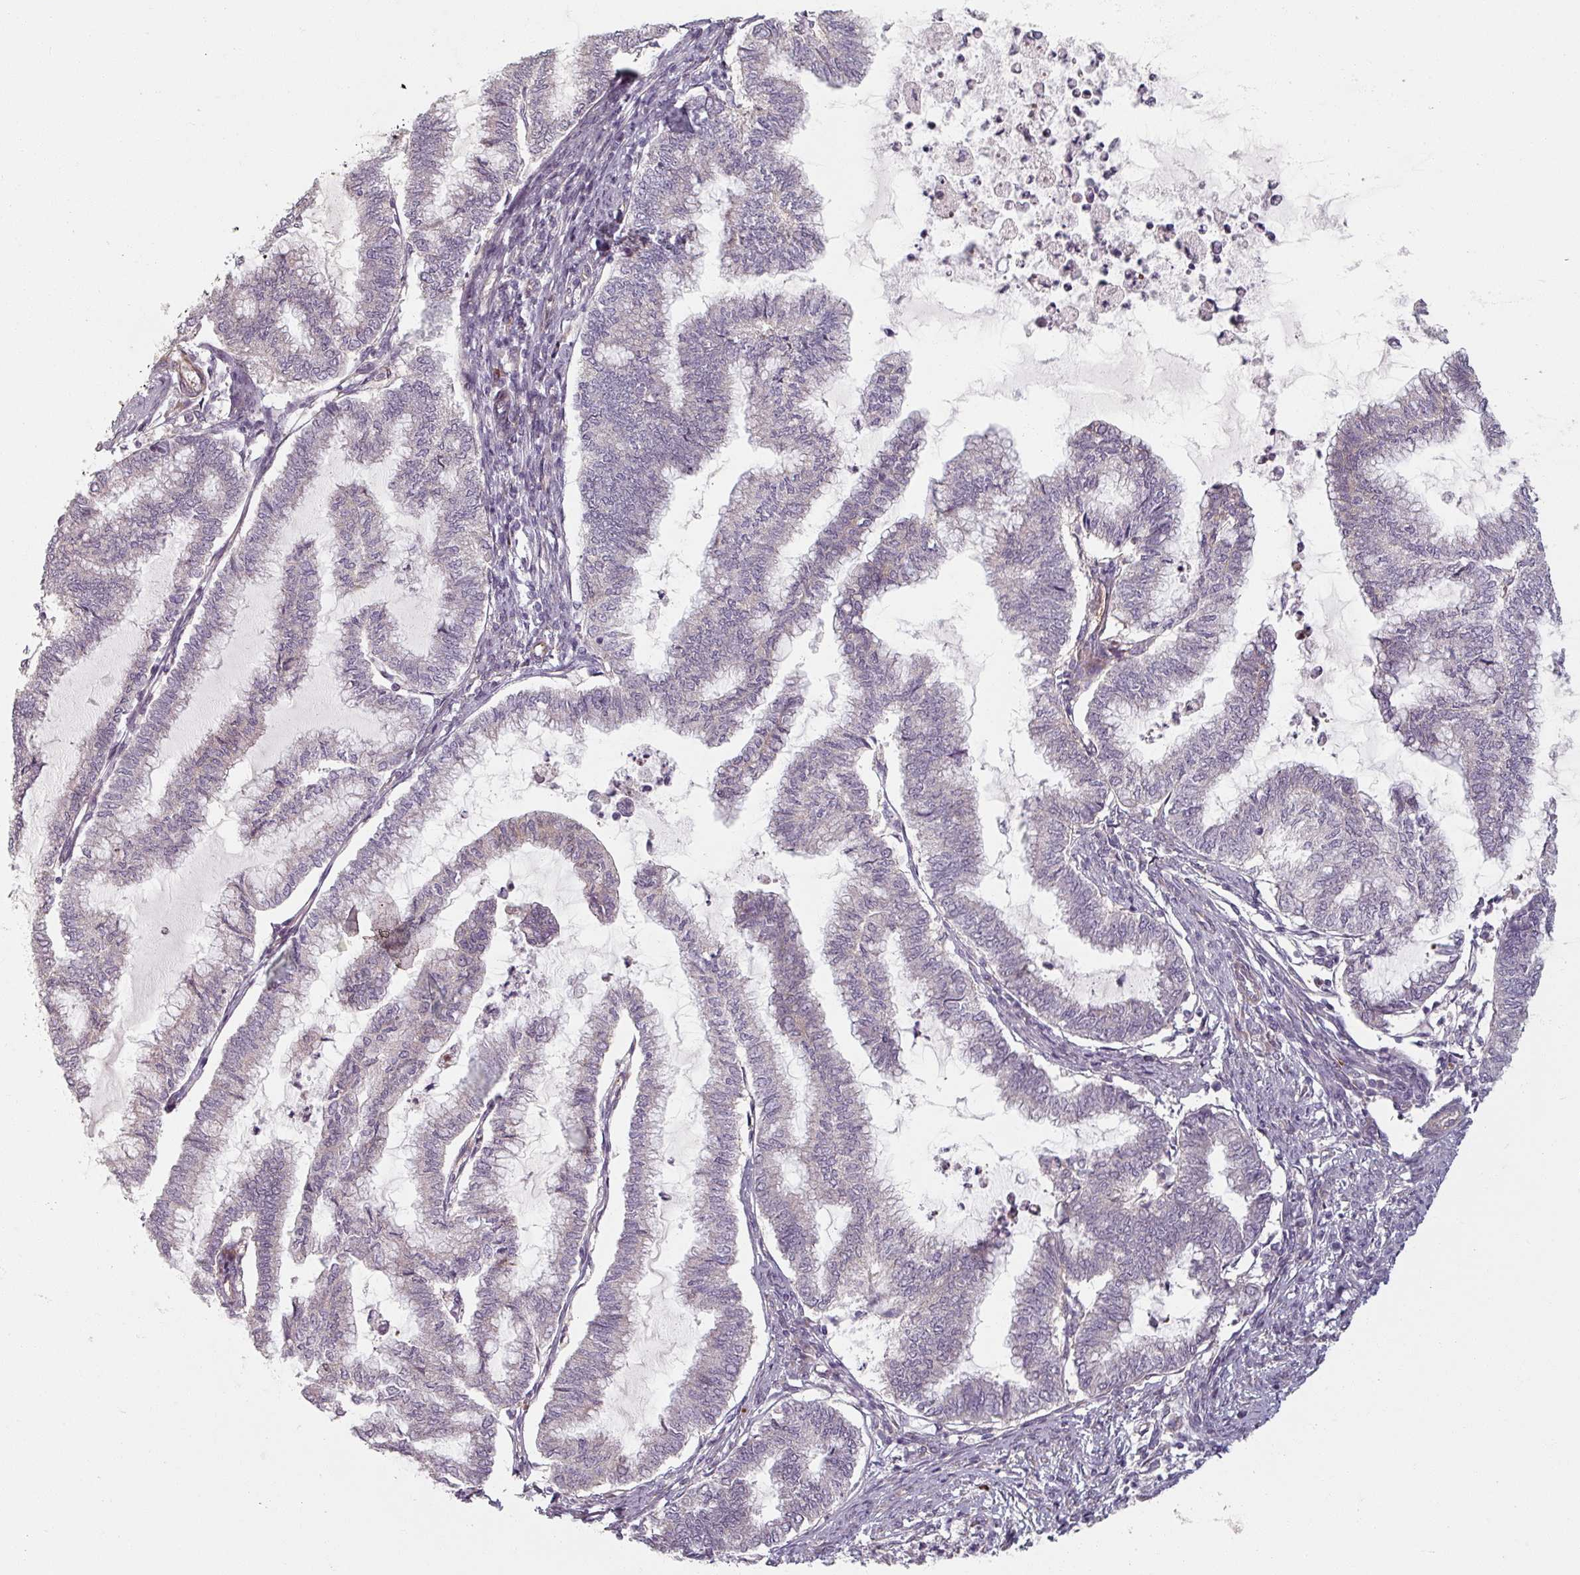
{"staining": {"intensity": "negative", "quantity": "none", "location": "none"}, "tissue": "endometrial cancer", "cell_type": "Tumor cells", "image_type": "cancer", "snomed": [{"axis": "morphology", "description": "Adenocarcinoma, NOS"}, {"axis": "topography", "description": "Endometrium"}], "caption": "Immunohistochemical staining of endometrial cancer (adenocarcinoma) shows no significant positivity in tumor cells.", "gene": "C4BPB", "patient": {"sex": "female", "age": 79}}